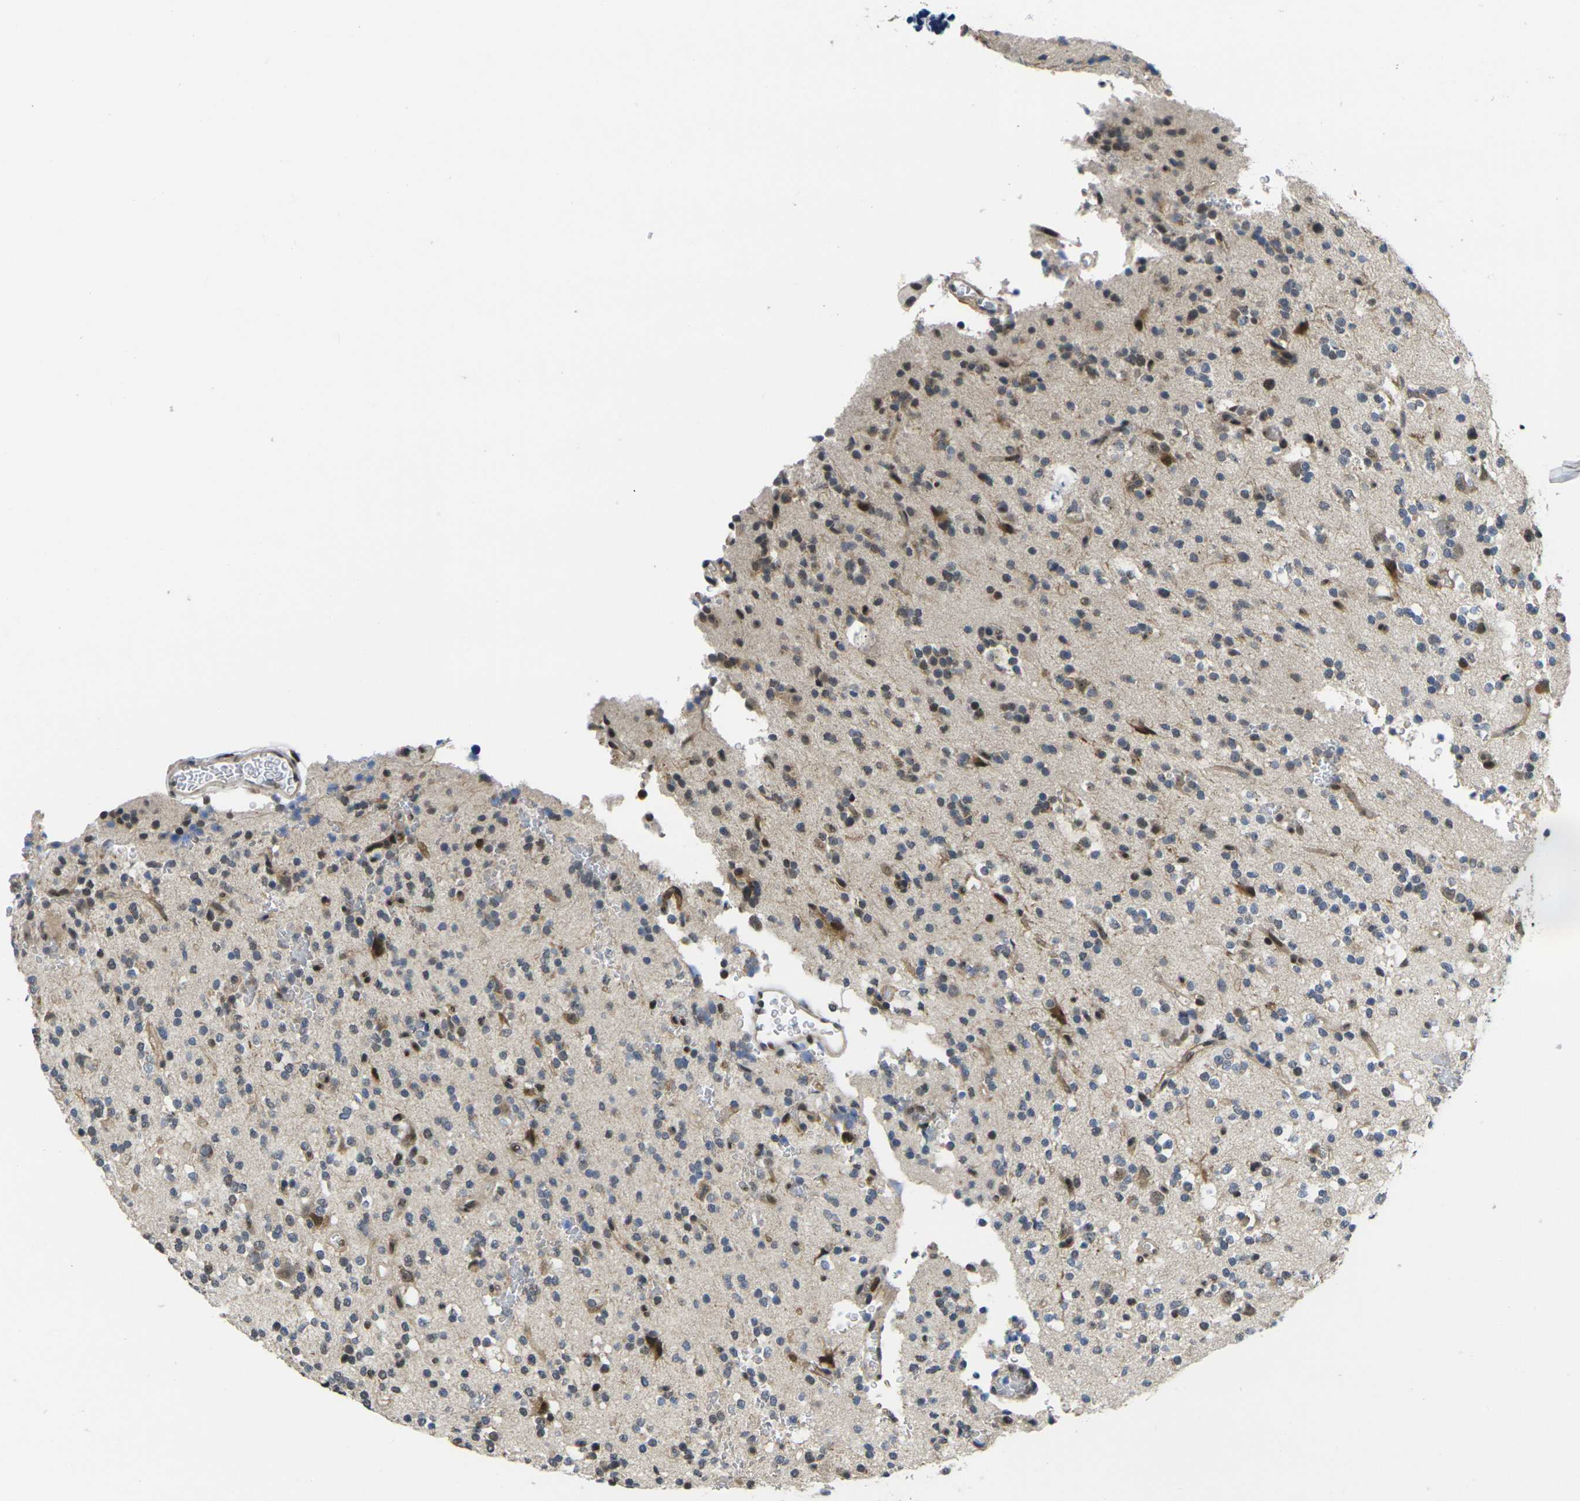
{"staining": {"intensity": "moderate", "quantity": "<25%", "location": "cytoplasmic/membranous,nuclear"}, "tissue": "glioma", "cell_type": "Tumor cells", "image_type": "cancer", "snomed": [{"axis": "morphology", "description": "Glioma, malignant, High grade"}, {"axis": "topography", "description": "Brain"}], "caption": "Immunohistochemistry (IHC) histopathology image of malignant glioma (high-grade) stained for a protein (brown), which demonstrates low levels of moderate cytoplasmic/membranous and nuclear staining in approximately <25% of tumor cells.", "gene": "RBM7", "patient": {"sex": "male", "age": 47}}